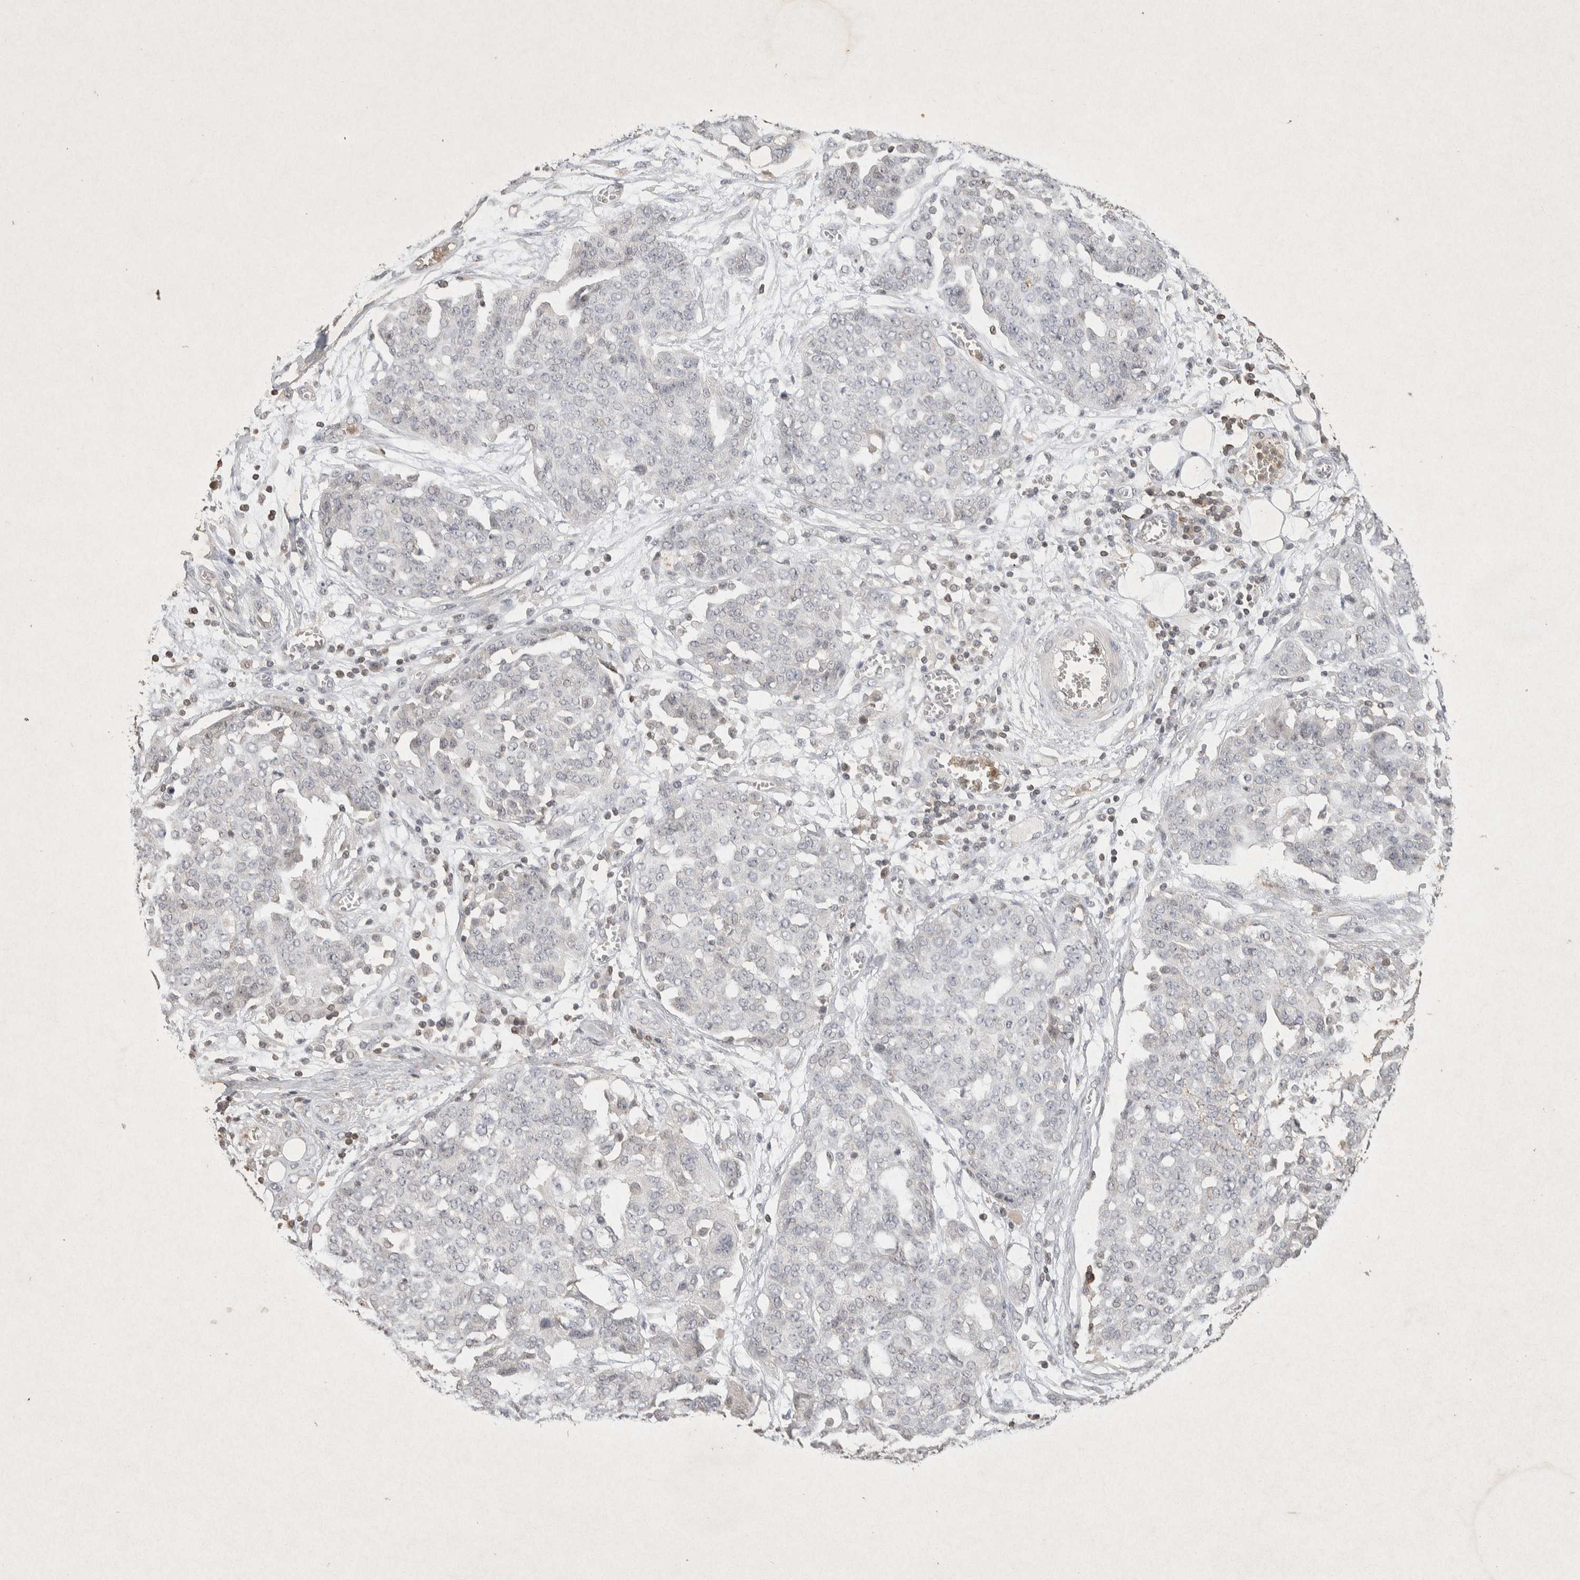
{"staining": {"intensity": "negative", "quantity": "none", "location": "none"}, "tissue": "ovarian cancer", "cell_type": "Tumor cells", "image_type": "cancer", "snomed": [{"axis": "morphology", "description": "Cystadenocarcinoma, serous, NOS"}, {"axis": "topography", "description": "Soft tissue"}, {"axis": "topography", "description": "Ovary"}], "caption": "An immunohistochemistry histopathology image of ovarian serous cystadenocarcinoma is shown. There is no staining in tumor cells of ovarian serous cystadenocarcinoma. The staining was performed using DAB (3,3'-diaminobenzidine) to visualize the protein expression in brown, while the nuclei were stained in blue with hematoxylin (Magnification: 20x).", "gene": "RAC2", "patient": {"sex": "female", "age": 57}}